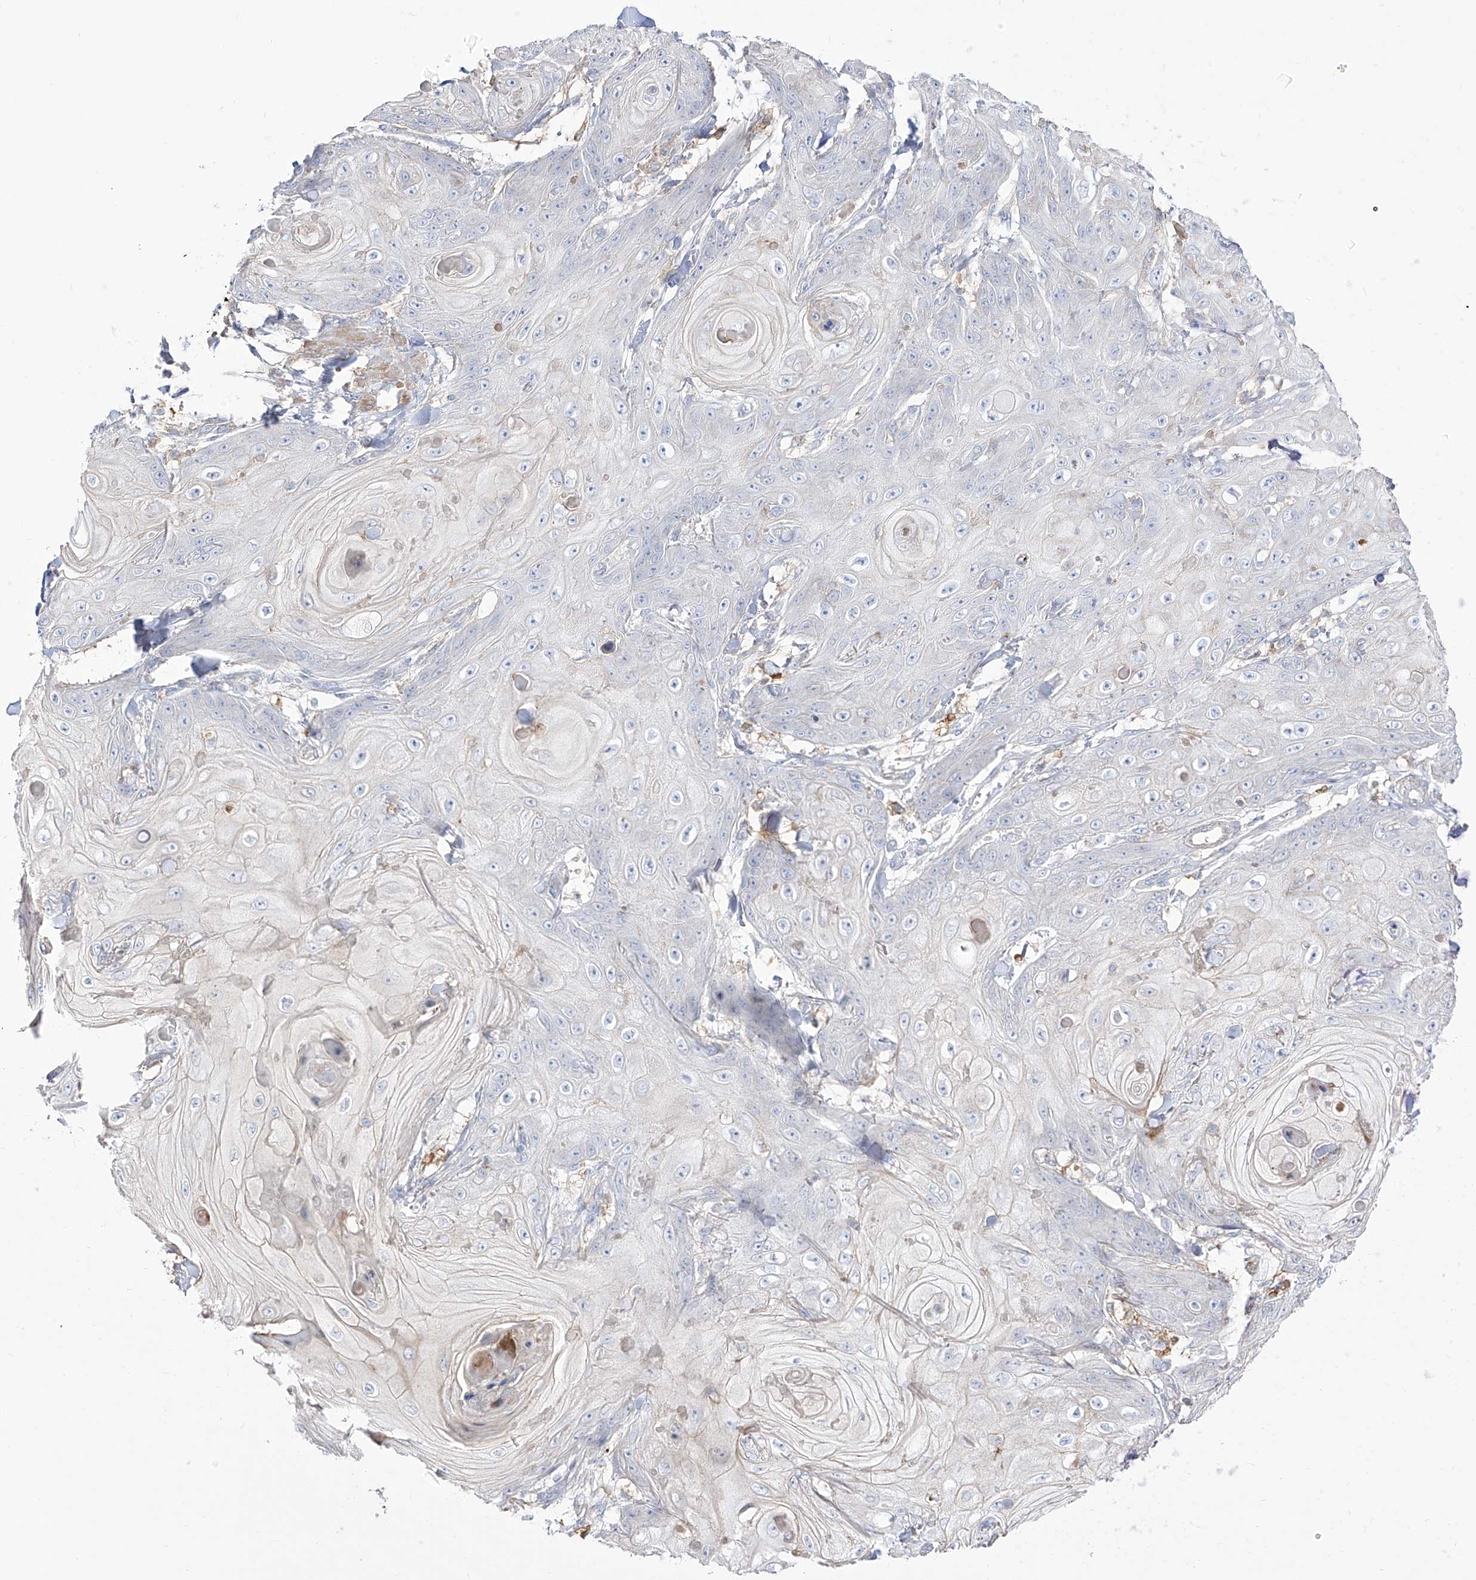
{"staining": {"intensity": "negative", "quantity": "none", "location": "none"}, "tissue": "skin cancer", "cell_type": "Tumor cells", "image_type": "cancer", "snomed": [{"axis": "morphology", "description": "Squamous cell carcinoma, NOS"}, {"axis": "topography", "description": "Skin"}], "caption": "IHC image of neoplastic tissue: human skin cancer stained with DAB exhibits no significant protein expression in tumor cells.", "gene": "ZGRF1", "patient": {"sex": "male", "age": 74}}